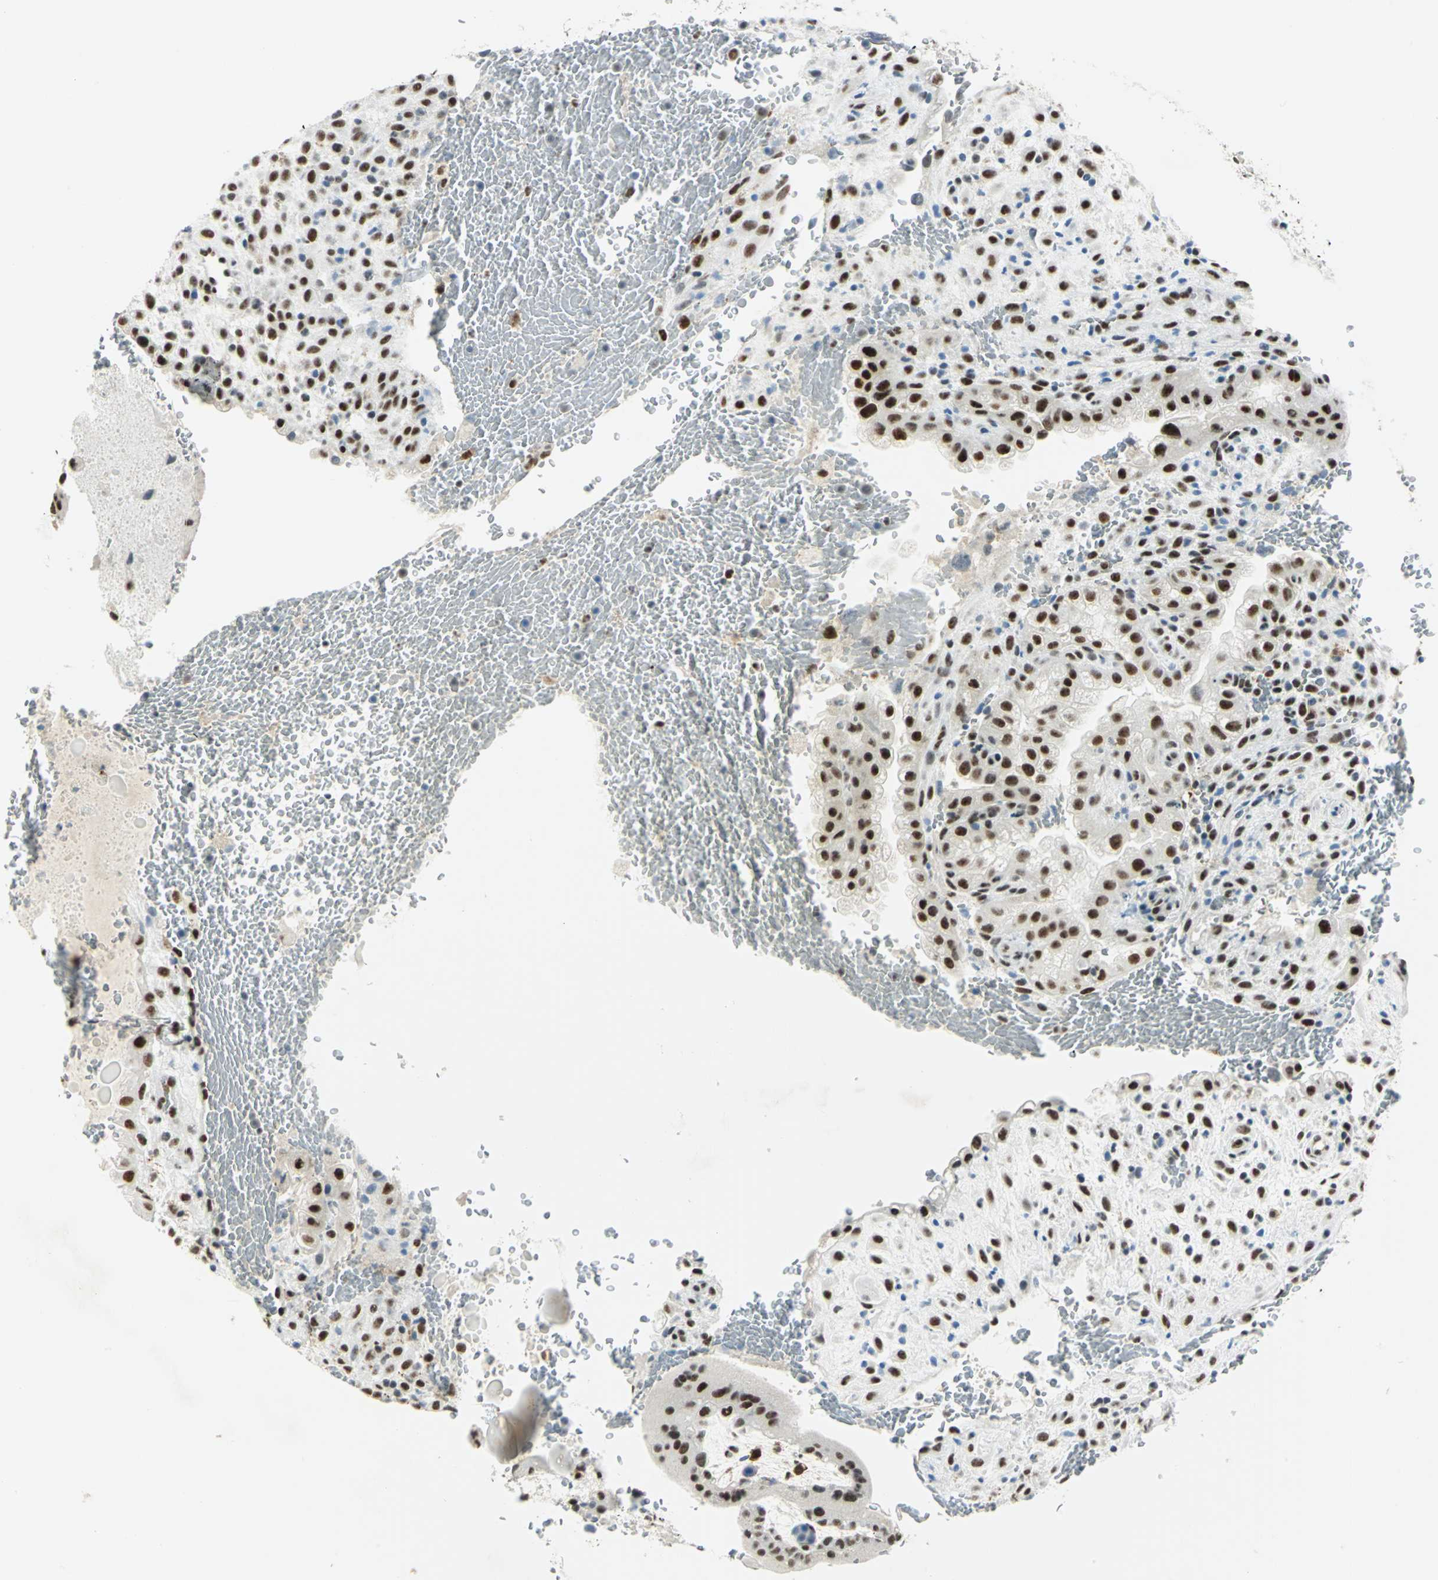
{"staining": {"intensity": "strong", "quantity": ">75%", "location": "nuclear"}, "tissue": "placenta", "cell_type": "Trophoblastic cells", "image_type": "normal", "snomed": [{"axis": "morphology", "description": "Normal tissue, NOS"}, {"axis": "topography", "description": "Placenta"}], "caption": "Immunohistochemistry micrograph of unremarkable placenta: human placenta stained using immunohistochemistry reveals high levels of strong protein expression localized specifically in the nuclear of trophoblastic cells, appearing as a nuclear brown color.", "gene": "MTMR10", "patient": {"sex": "female", "age": 35}}